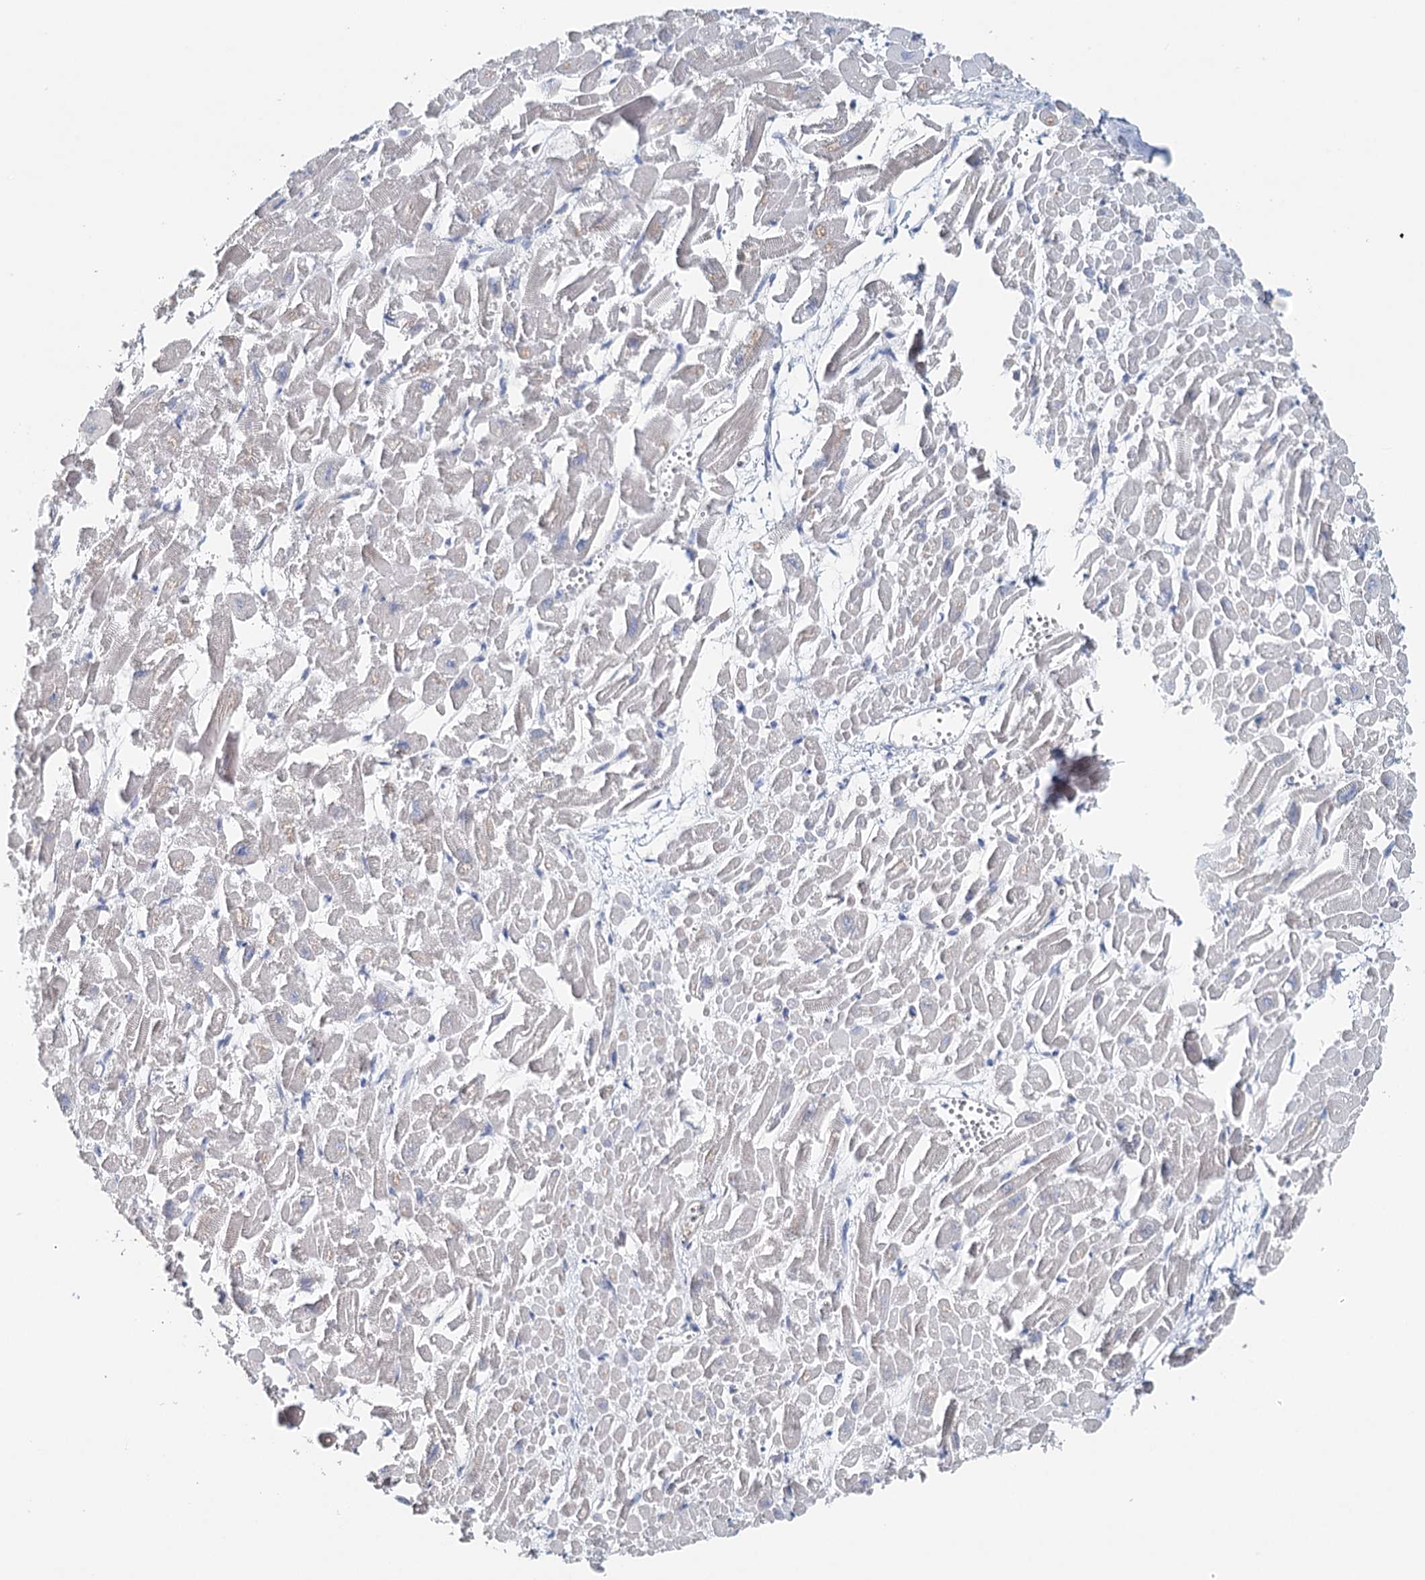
{"staining": {"intensity": "moderate", "quantity": "25%-75%", "location": "cytoplasmic/membranous"}, "tissue": "heart muscle", "cell_type": "Cardiomyocytes", "image_type": "normal", "snomed": [{"axis": "morphology", "description": "Normal tissue, NOS"}, {"axis": "topography", "description": "Heart"}], "caption": "Approximately 25%-75% of cardiomyocytes in normal human heart muscle display moderate cytoplasmic/membranous protein staining as visualized by brown immunohistochemical staining.", "gene": "SYNPO", "patient": {"sex": "male", "age": 54}}